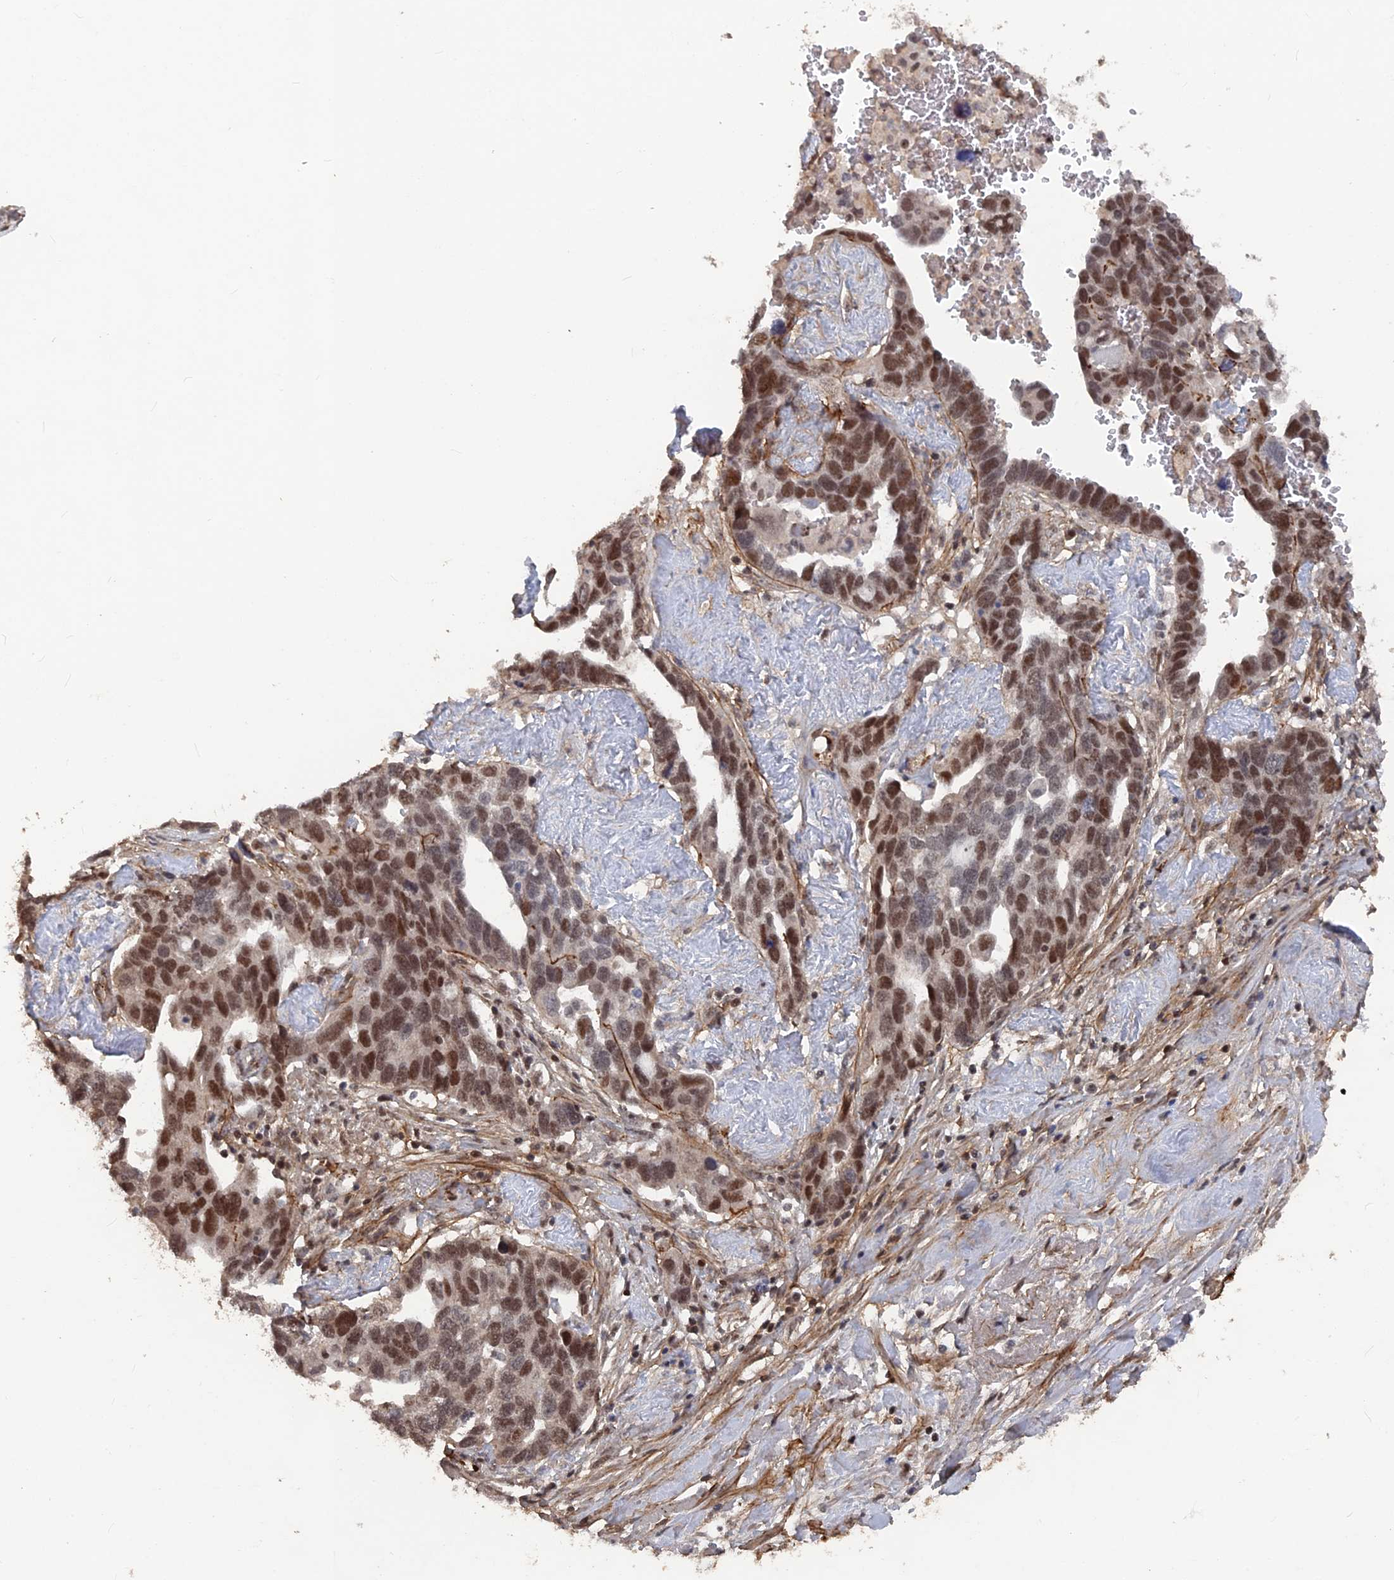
{"staining": {"intensity": "moderate", "quantity": ">75%", "location": "nuclear"}, "tissue": "ovarian cancer", "cell_type": "Tumor cells", "image_type": "cancer", "snomed": [{"axis": "morphology", "description": "Cystadenocarcinoma, serous, NOS"}, {"axis": "topography", "description": "Ovary"}], "caption": "Human ovarian serous cystadenocarcinoma stained with a protein marker shows moderate staining in tumor cells.", "gene": "SH3D21", "patient": {"sex": "female", "age": 54}}